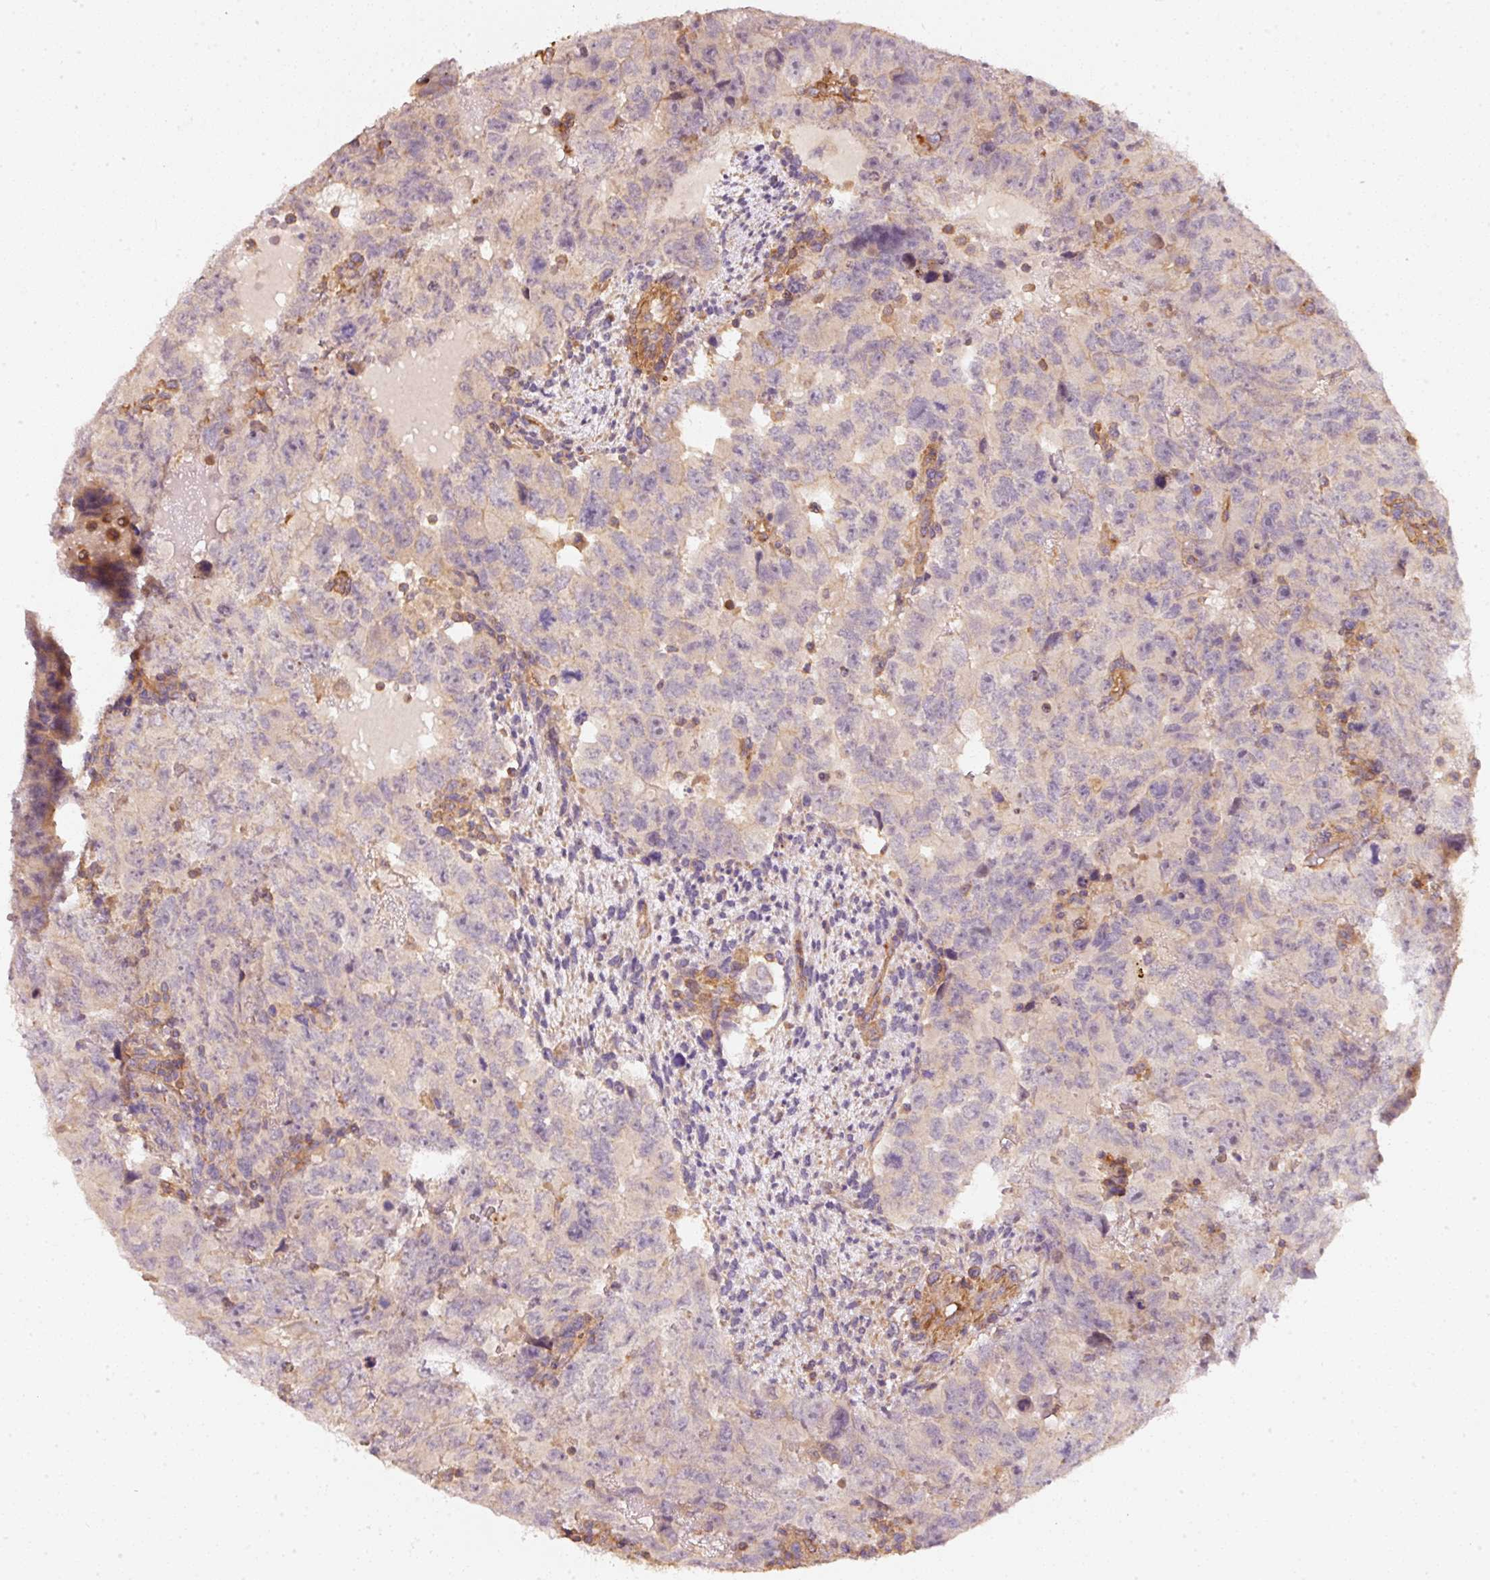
{"staining": {"intensity": "negative", "quantity": "none", "location": "none"}, "tissue": "testis cancer", "cell_type": "Tumor cells", "image_type": "cancer", "snomed": [{"axis": "morphology", "description": "Carcinoma, Embryonal, NOS"}, {"axis": "topography", "description": "Testis"}], "caption": "Immunohistochemistry (IHC) image of neoplastic tissue: human testis cancer stained with DAB (3,3'-diaminobenzidine) demonstrates no significant protein expression in tumor cells.", "gene": "CEP95", "patient": {"sex": "male", "age": 24}}